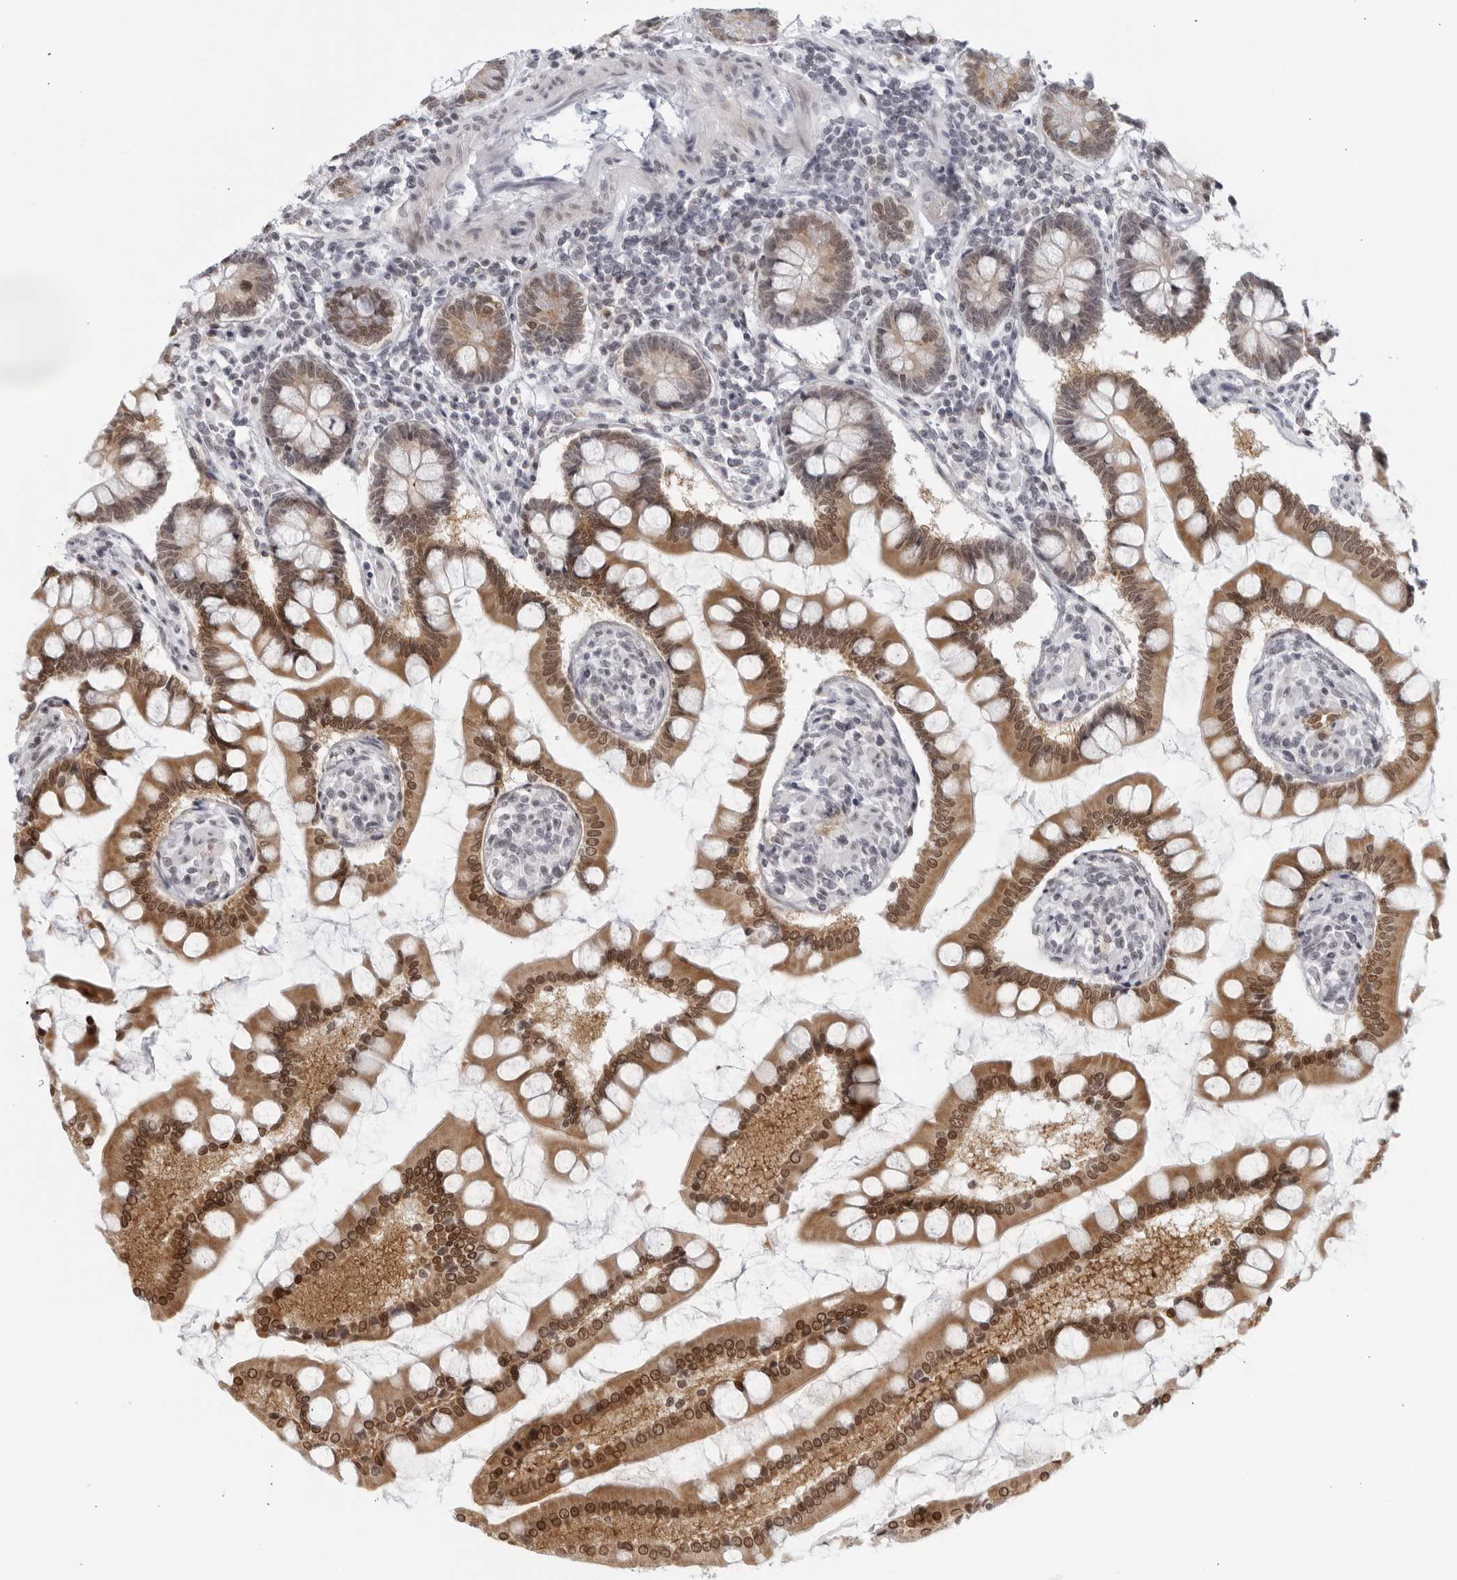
{"staining": {"intensity": "moderate", "quantity": ">75%", "location": "cytoplasmic/membranous,nuclear"}, "tissue": "small intestine", "cell_type": "Glandular cells", "image_type": "normal", "snomed": [{"axis": "morphology", "description": "Normal tissue, NOS"}, {"axis": "topography", "description": "Small intestine"}], "caption": "Small intestine stained with DAB (3,3'-diaminobenzidine) IHC exhibits medium levels of moderate cytoplasmic/membranous,nuclear expression in approximately >75% of glandular cells.", "gene": "RAB11FIP3", "patient": {"sex": "male", "age": 41}}